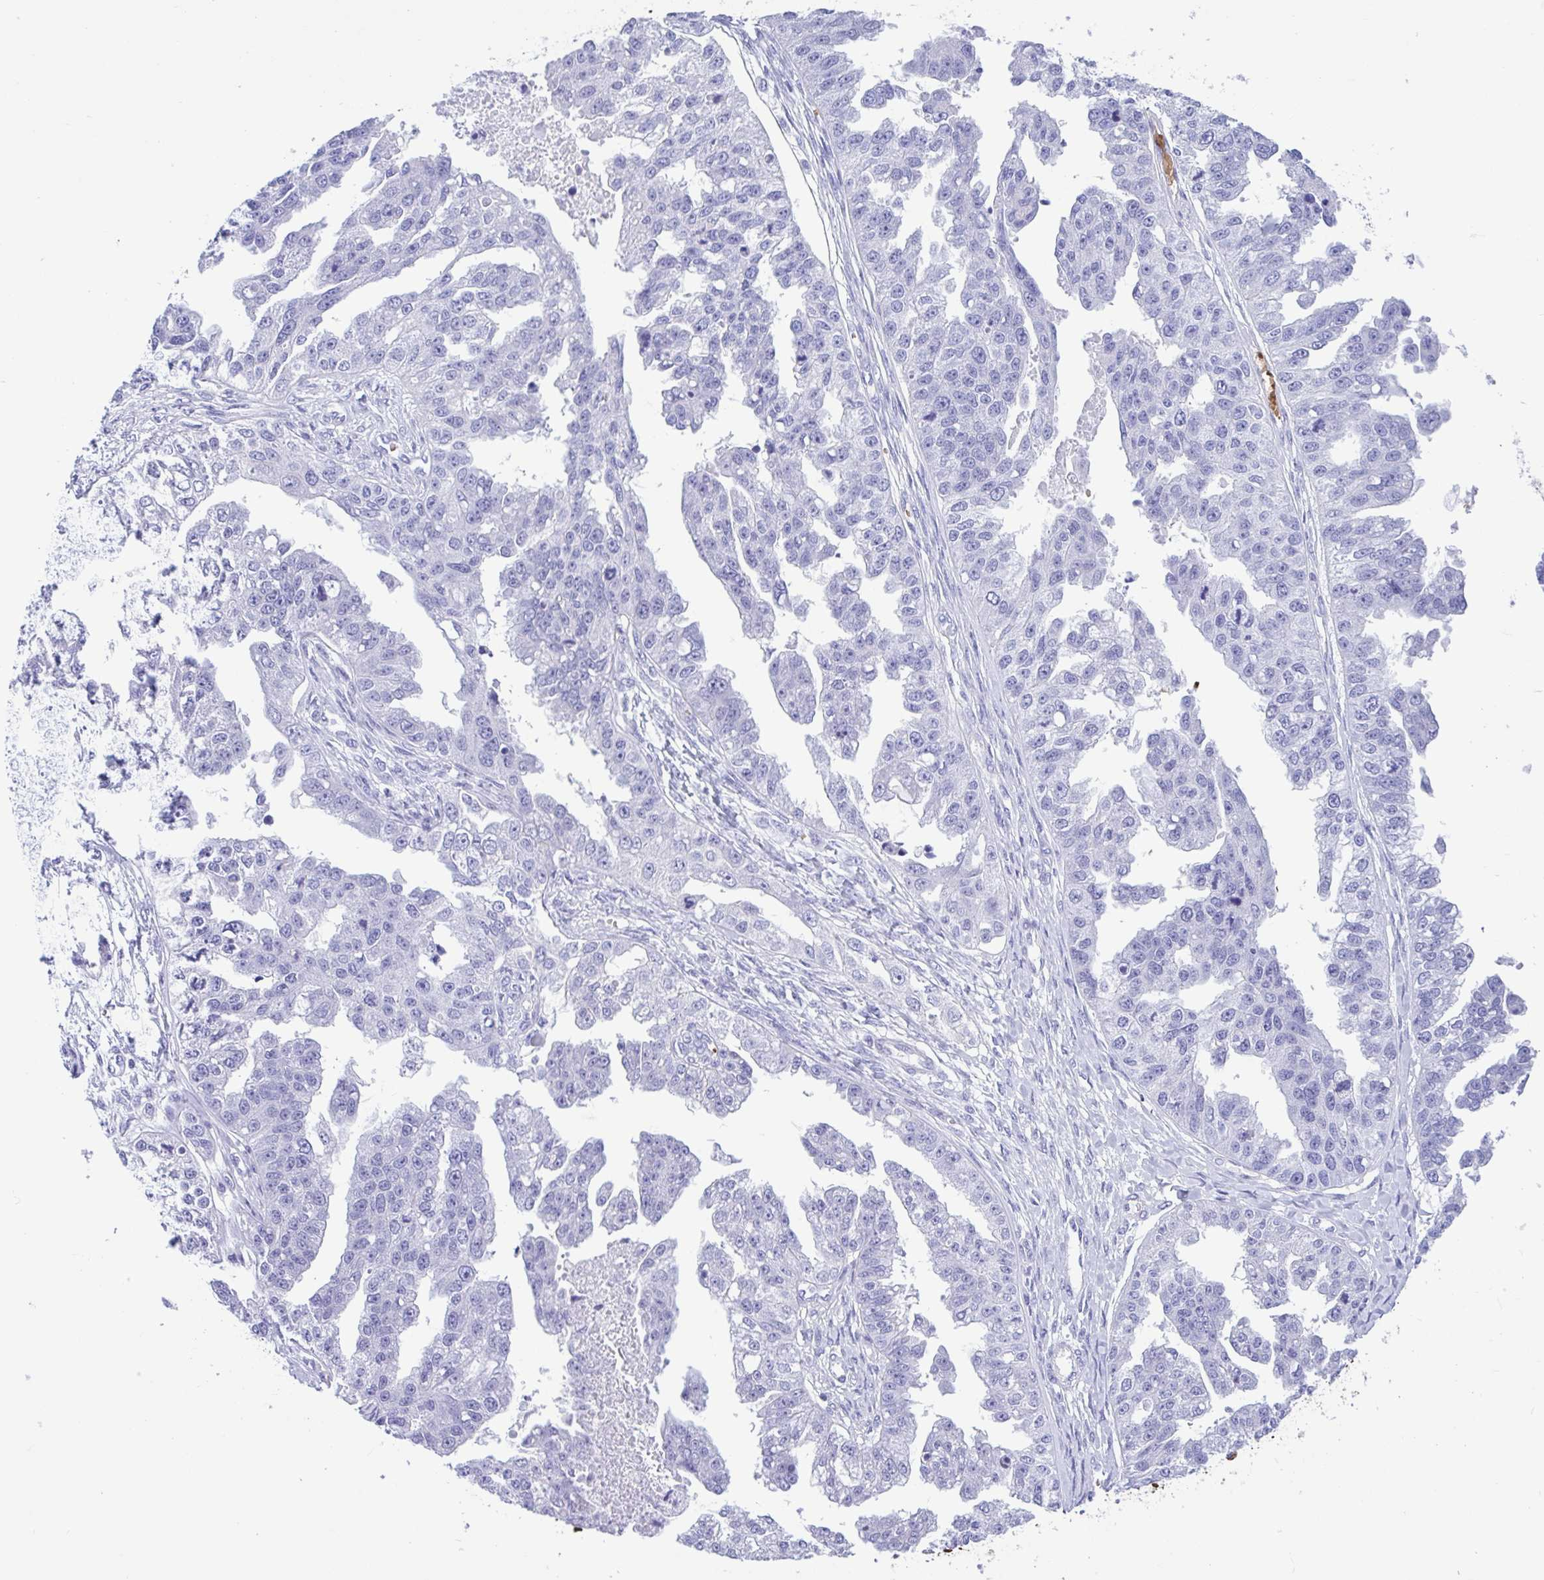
{"staining": {"intensity": "negative", "quantity": "none", "location": "none"}, "tissue": "ovarian cancer", "cell_type": "Tumor cells", "image_type": "cancer", "snomed": [{"axis": "morphology", "description": "Cystadenocarcinoma, serous, NOS"}, {"axis": "topography", "description": "Ovary"}], "caption": "Protein analysis of ovarian cancer shows no significant expression in tumor cells.", "gene": "TMEM79", "patient": {"sex": "female", "age": 58}}